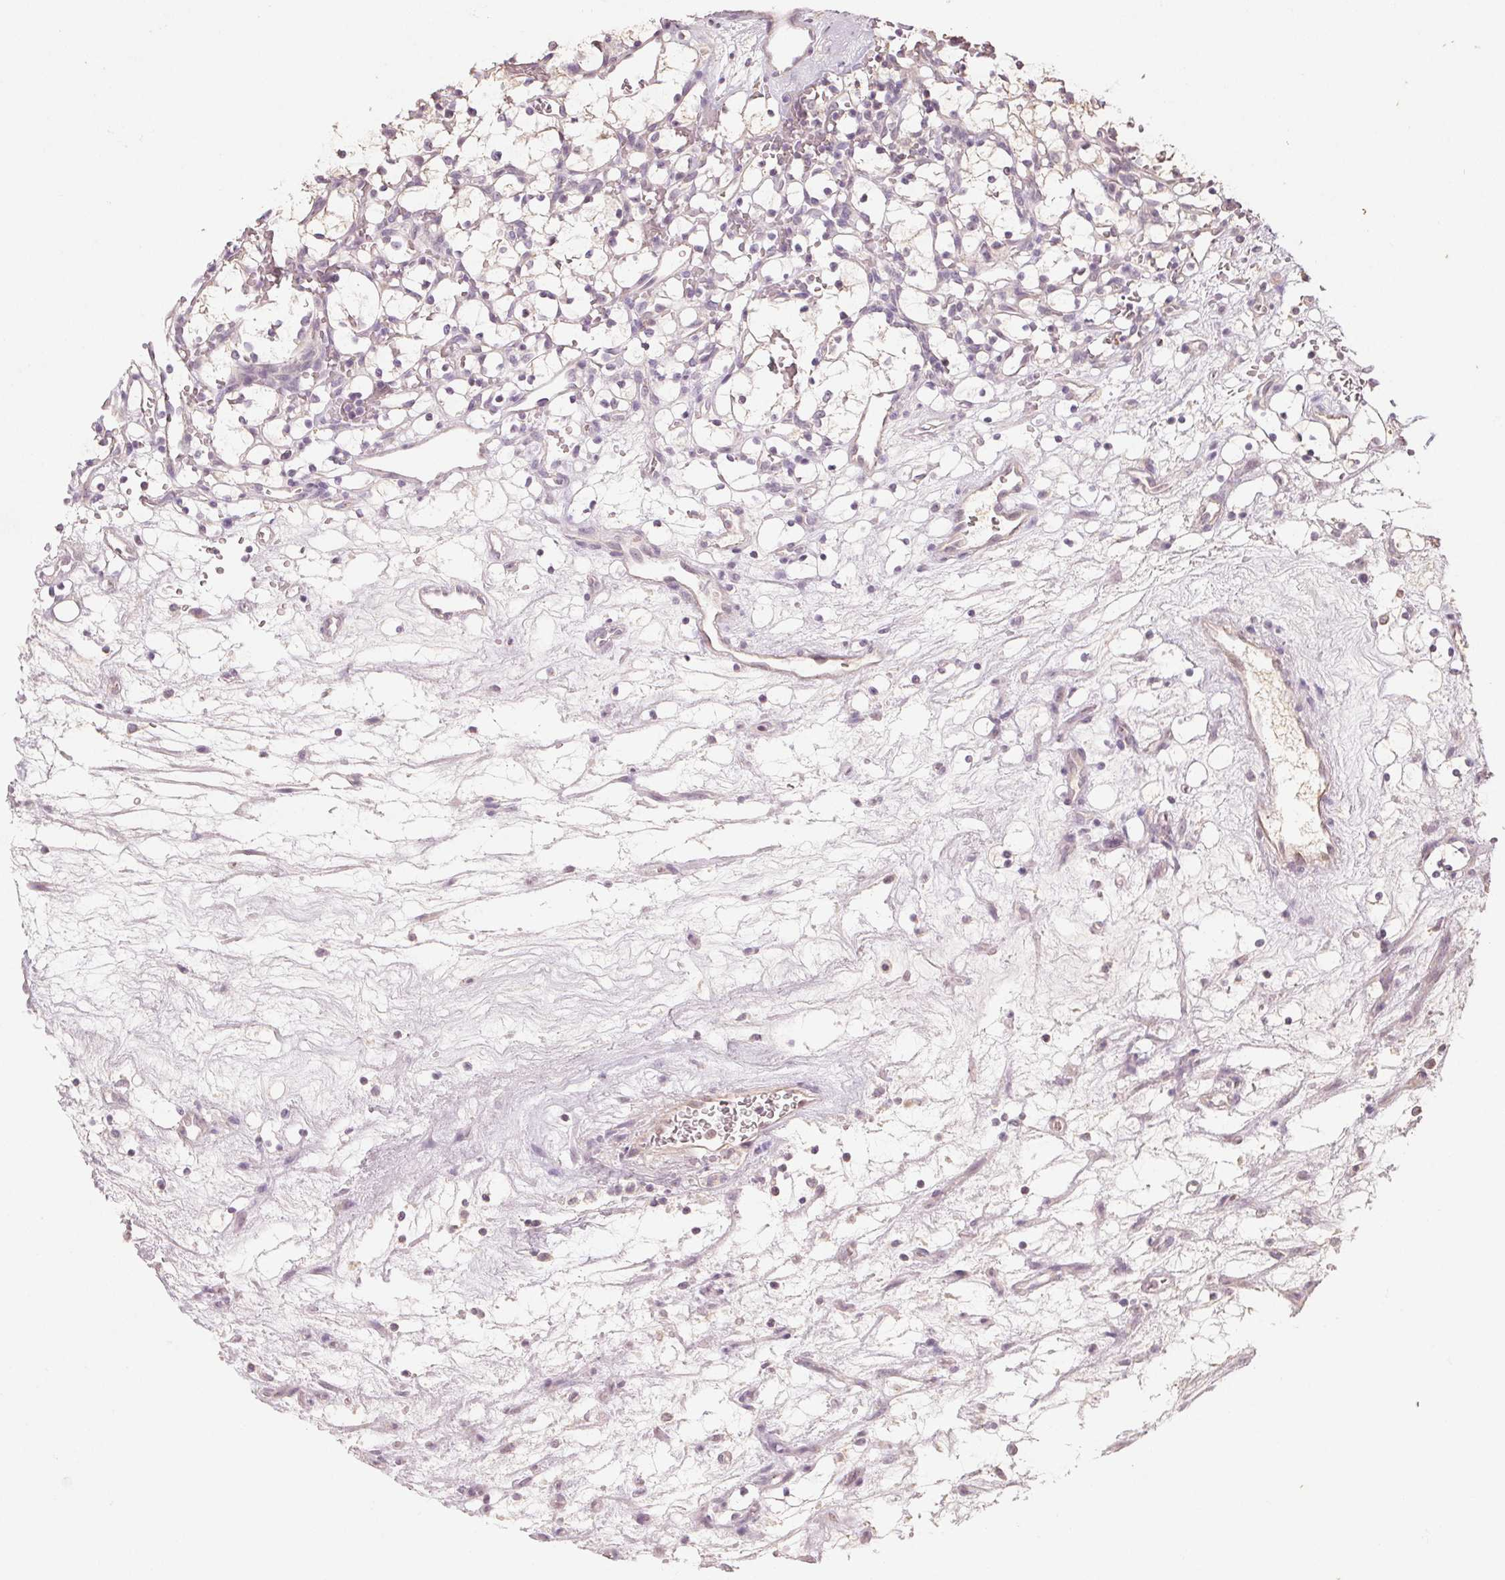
{"staining": {"intensity": "negative", "quantity": "none", "location": "none"}, "tissue": "renal cancer", "cell_type": "Tumor cells", "image_type": "cancer", "snomed": [{"axis": "morphology", "description": "Adenocarcinoma, NOS"}, {"axis": "topography", "description": "Kidney"}], "caption": "IHC of human renal cancer demonstrates no staining in tumor cells.", "gene": "COX14", "patient": {"sex": "female", "age": 69}}